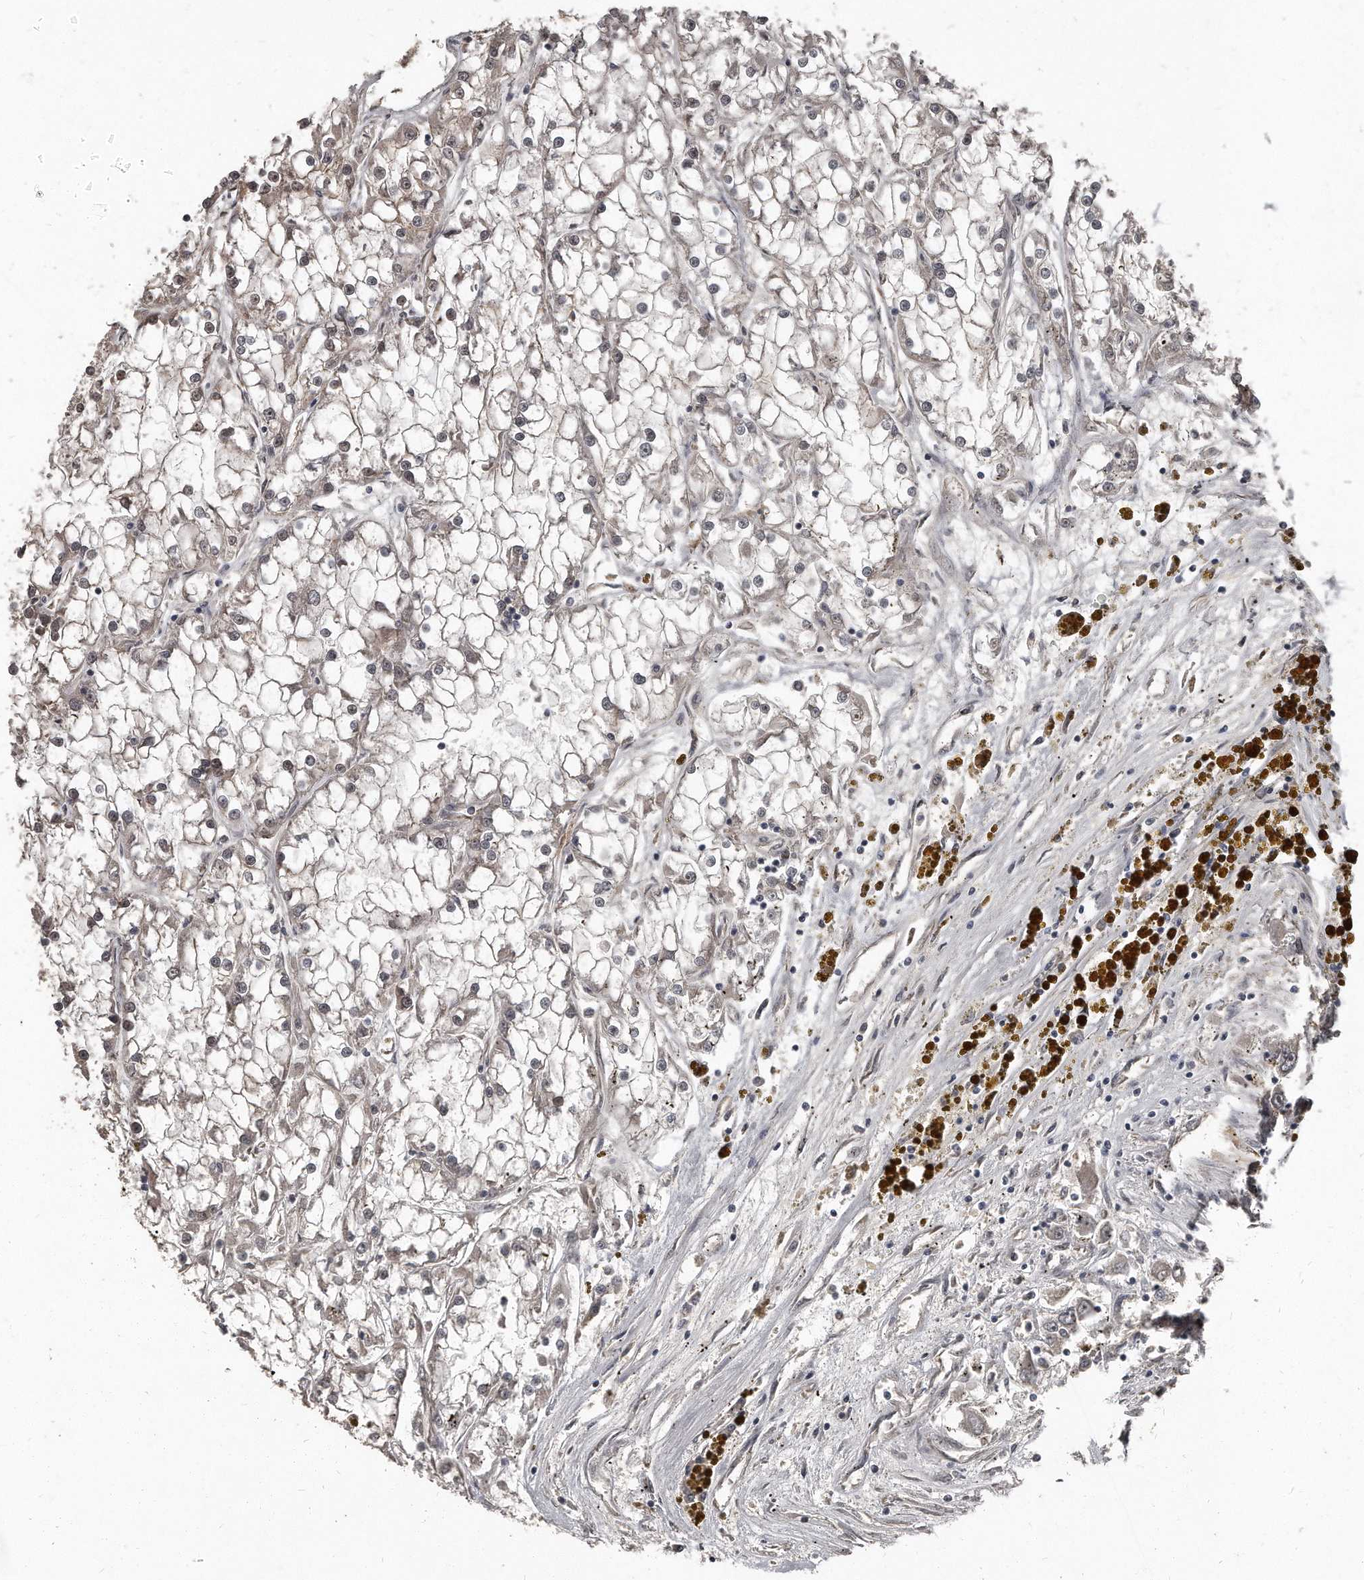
{"staining": {"intensity": "weak", "quantity": "25%-75%", "location": "cytoplasmic/membranous"}, "tissue": "renal cancer", "cell_type": "Tumor cells", "image_type": "cancer", "snomed": [{"axis": "morphology", "description": "Adenocarcinoma, NOS"}, {"axis": "topography", "description": "Kidney"}], "caption": "Brown immunohistochemical staining in renal cancer (adenocarcinoma) demonstrates weak cytoplasmic/membranous staining in approximately 25%-75% of tumor cells.", "gene": "GRB10", "patient": {"sex": "female", "age": 52}}